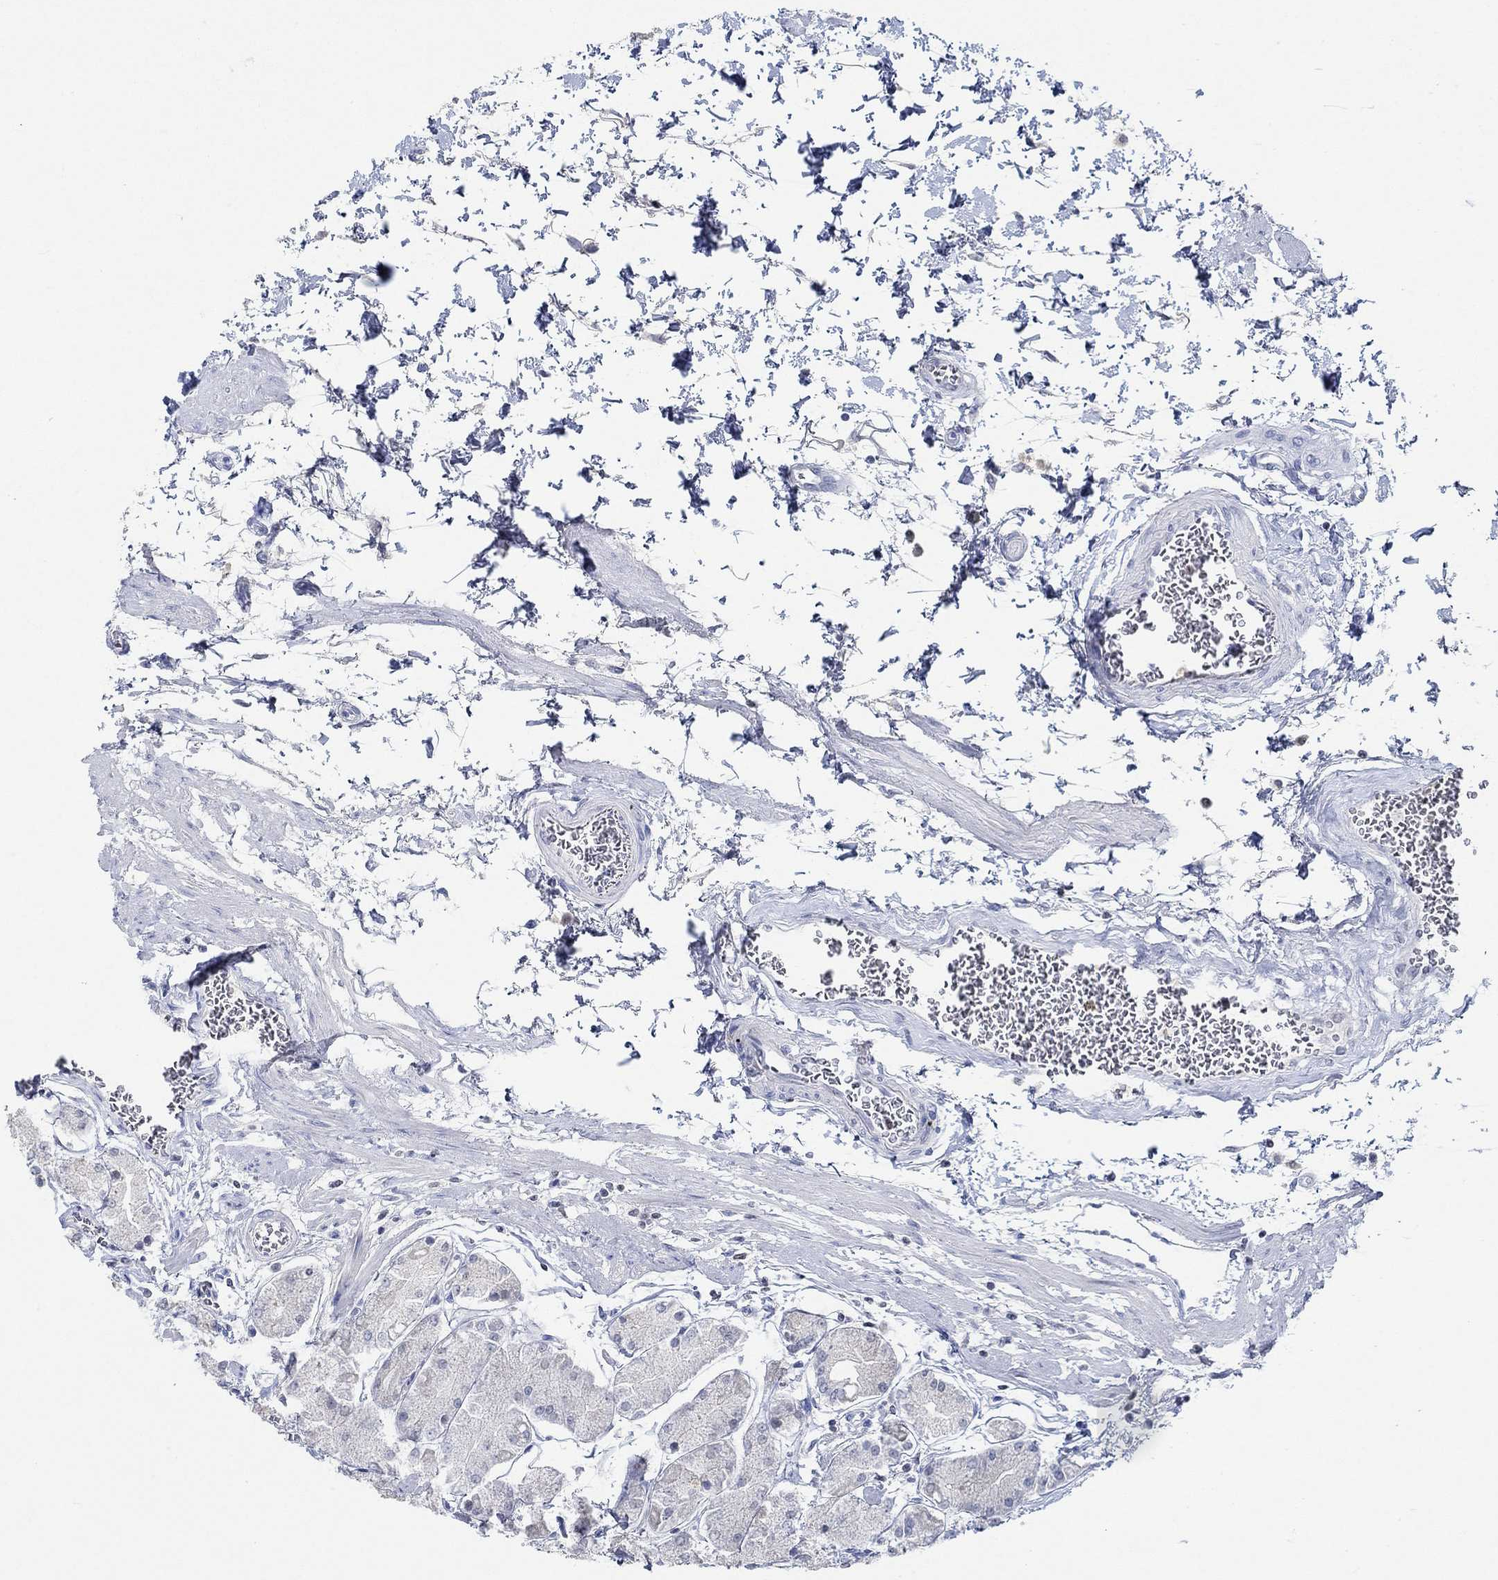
{"staining": {"intensity": "negative", "quantity": "none", "location": "none"}, "tissue": "stomach", "cell_type": "Glandular cells", "image_type": "normal", "snomed": [{"axis": "morphology", "description": "Normal tissue, NOS"}, {"axis": "topography", "description": "Stomach, upper"}], "caption": "DAB (3,3'-diaminobenzidine) immunohistochemical staining of unremarkable stomach exhibits no significant expression in glandular cells. (DAB IHC visualized using brightfield microscopy, high magnification).", "gene": "PPP1R17", "patient": {"sex": "male", "age": 60}}